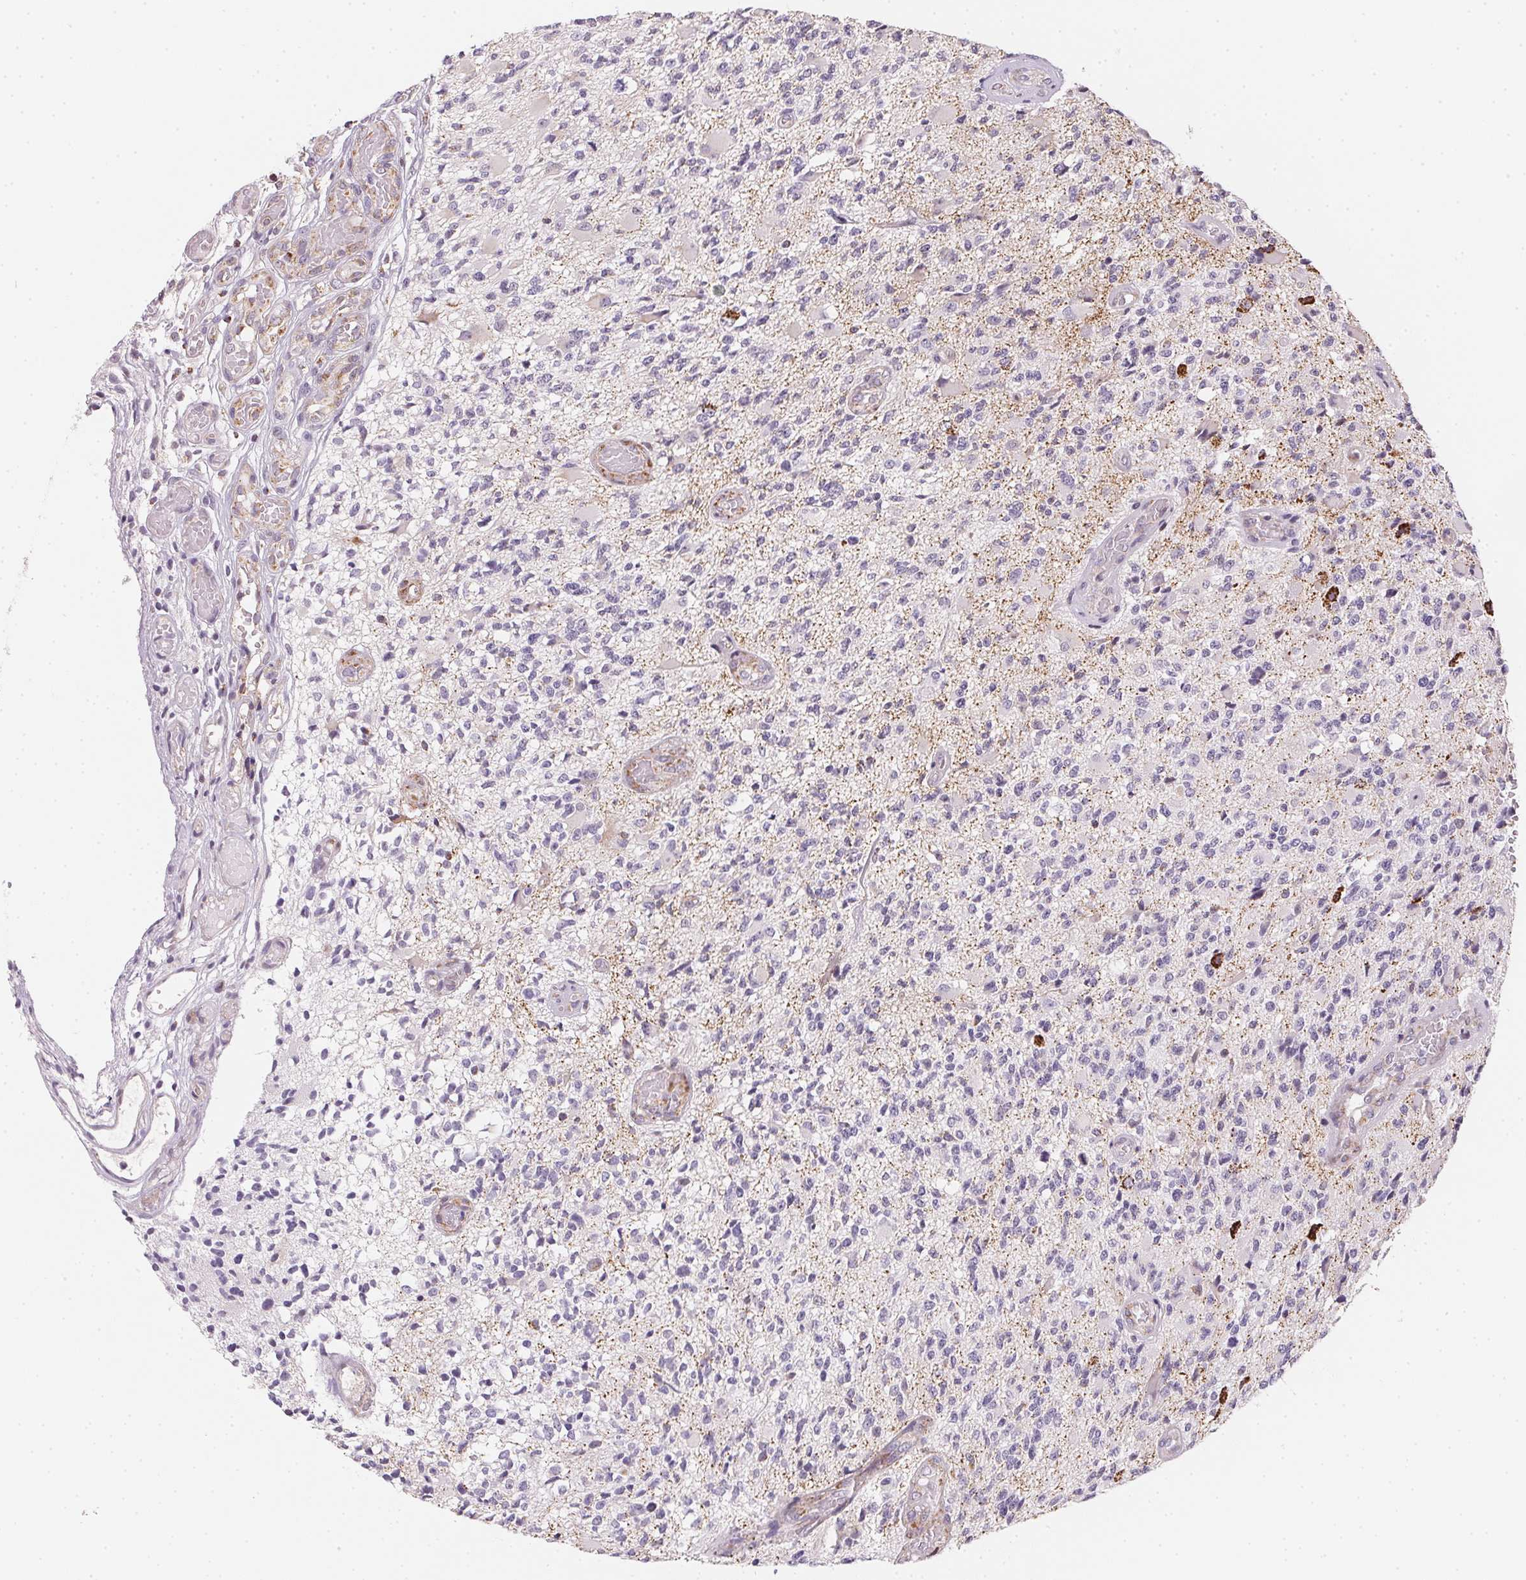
{"staining": {"intensity": "negative", "quantity": "none", "location": "none"}, "tissue": "glioma", "cell_type": "Tumor cells", "image_type": "cancer", "snomed": [{"axis": "morphology", "description": "Glioma, malignant, High grade"}, {"axis": "topography", "description": "Brain"}], "caption": "This is an immunohistochemistry (IHC) image of glioma. There is no expression in tumor cells.", "gene": "GIPC2", "patient": {"sex": "female", "age": 63}}